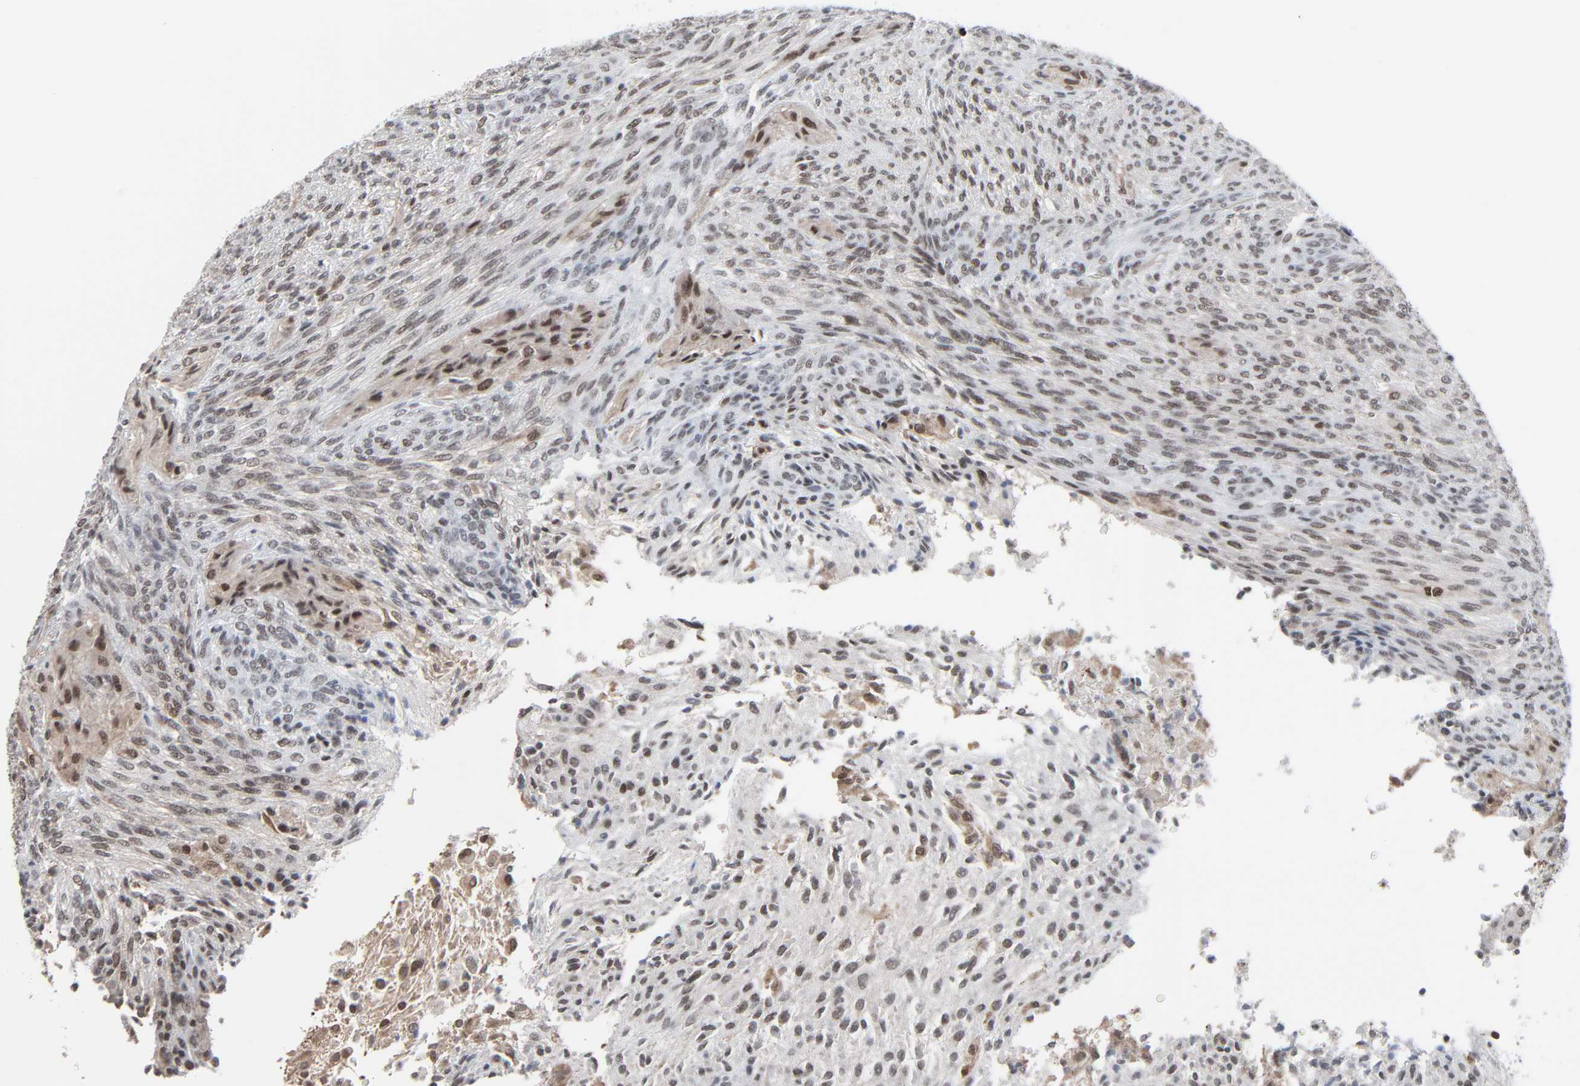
{"staining": {"intensity": "strong", "quantity": "25%-75%", "location": "cytoplasmic/membranous,nuclear"}, "tissue": "glioma", "cell_type": "Tumor cells", "image_type": "cancer", "snomed": [{"axis": "morphology", "description": "Glioma, malignant, High grade"}, {"axis": "topography", "description": "Cerebral cortex"}], "caption": "Glioma was stained to show a protein in brown. There is high levels of strong cytoplasmic/membranous and nuclear positivity in approximately 25%-75% of tumor cells. Ihc stains the protein of interest in brown and the nuclei are stained blue.", "gene": "FBXO28", "patient": {"sex": "female", "age": 55}}